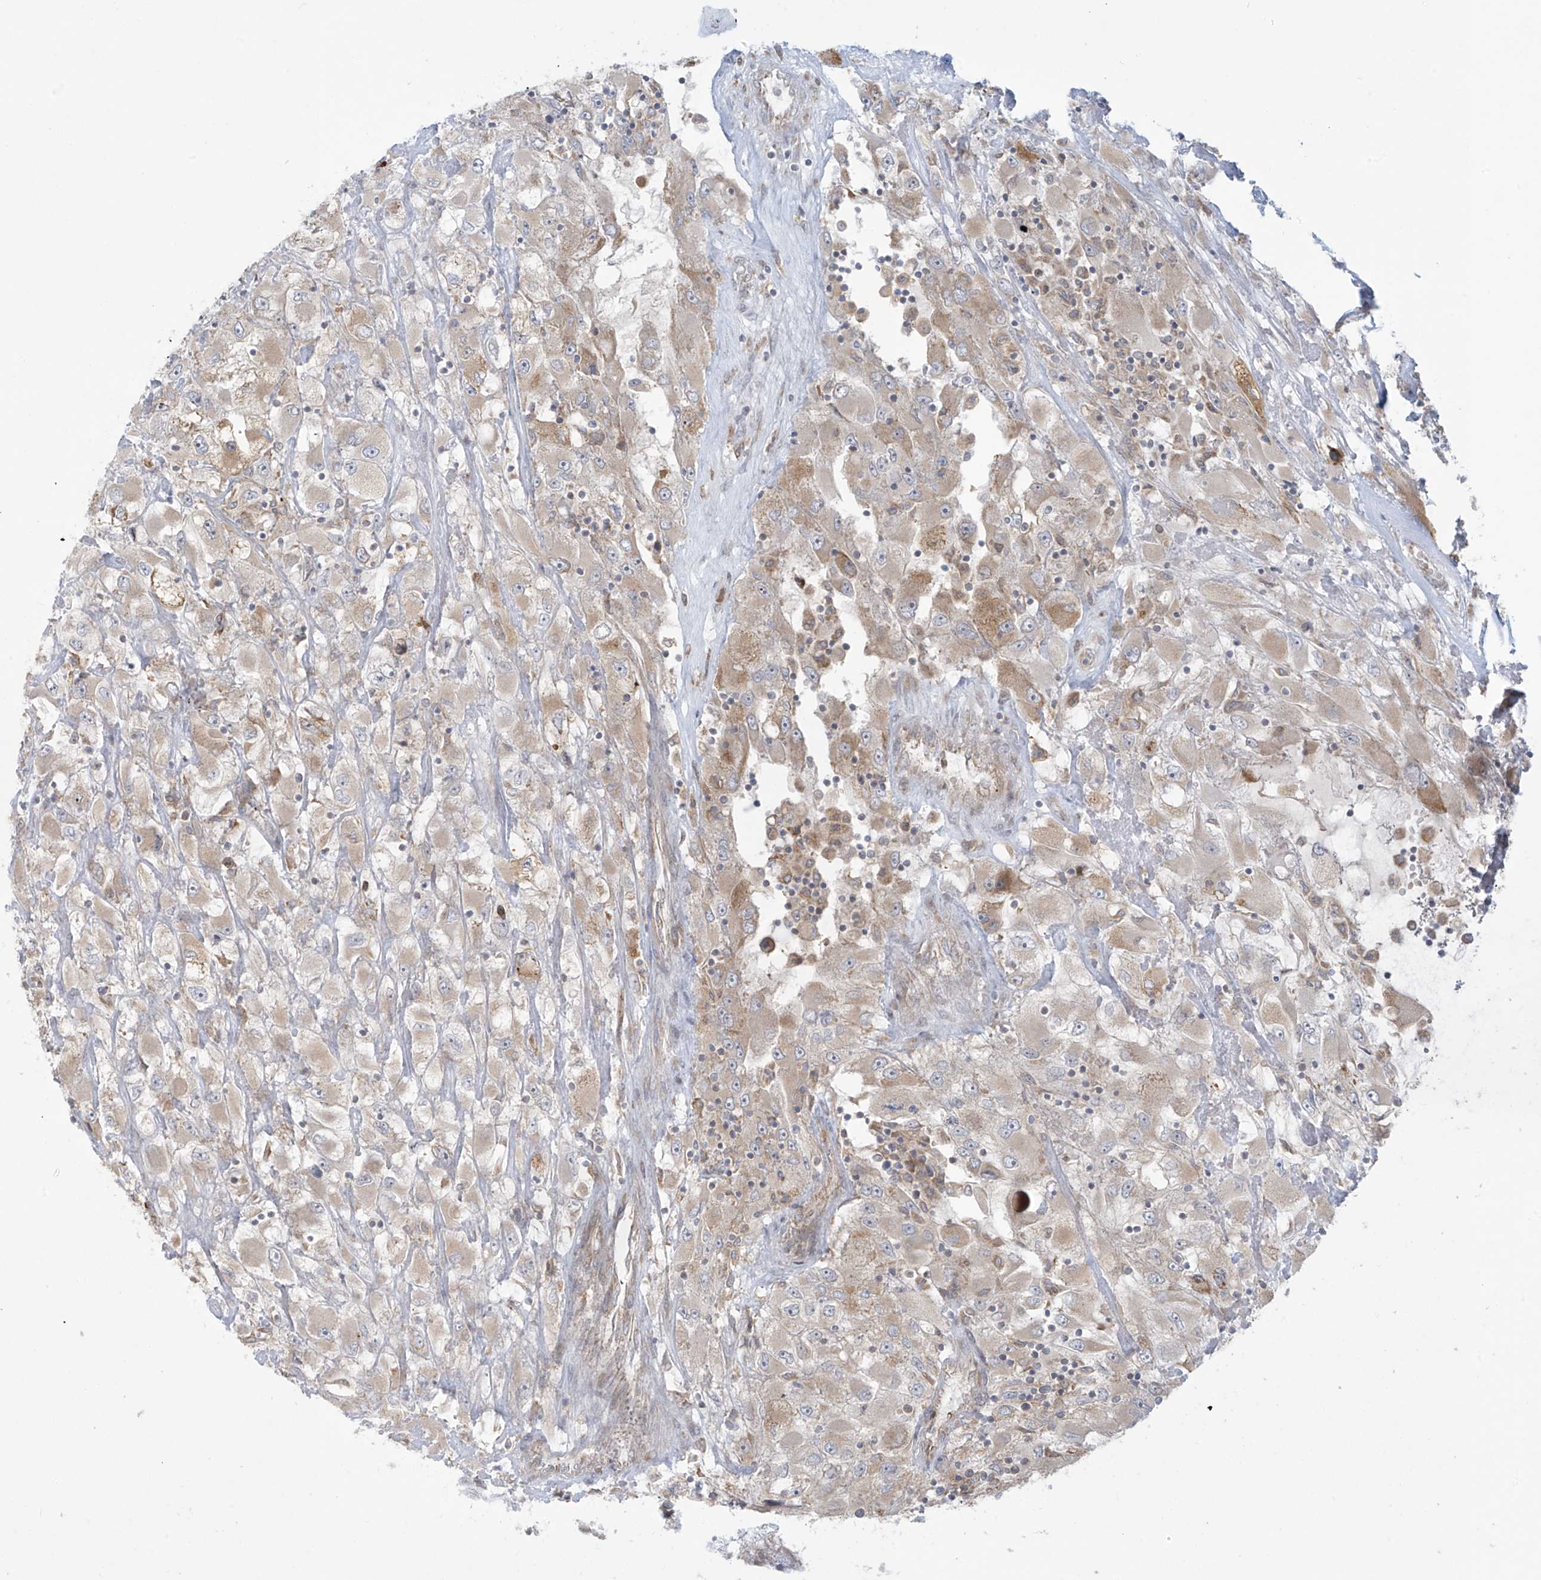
{"staining": {"intensity": "weak", "quantity": "25%-75%", "location": "cytoplasmic/membranous"}, "tissue": "renal cancer", "cell_type": "Tumor cells", "image_type": "cancer", "snomed": [{"axis": "morphology", "description": "Adenocarcinoma, NOS"}, {"axis": "topography", "description": "Kidney"}], "caption": "Immunohistochemistry of renal cancer (adenocarcinoma) exhibits low levels of weak cytoplasmic/membranous staining in approximately 25%-75% of tumor cells. The protein of interest is shown in brown color, while the nuclei are stained blue.", "gene": "PPAT", "patient": {"sex": "female", "age": 52}}